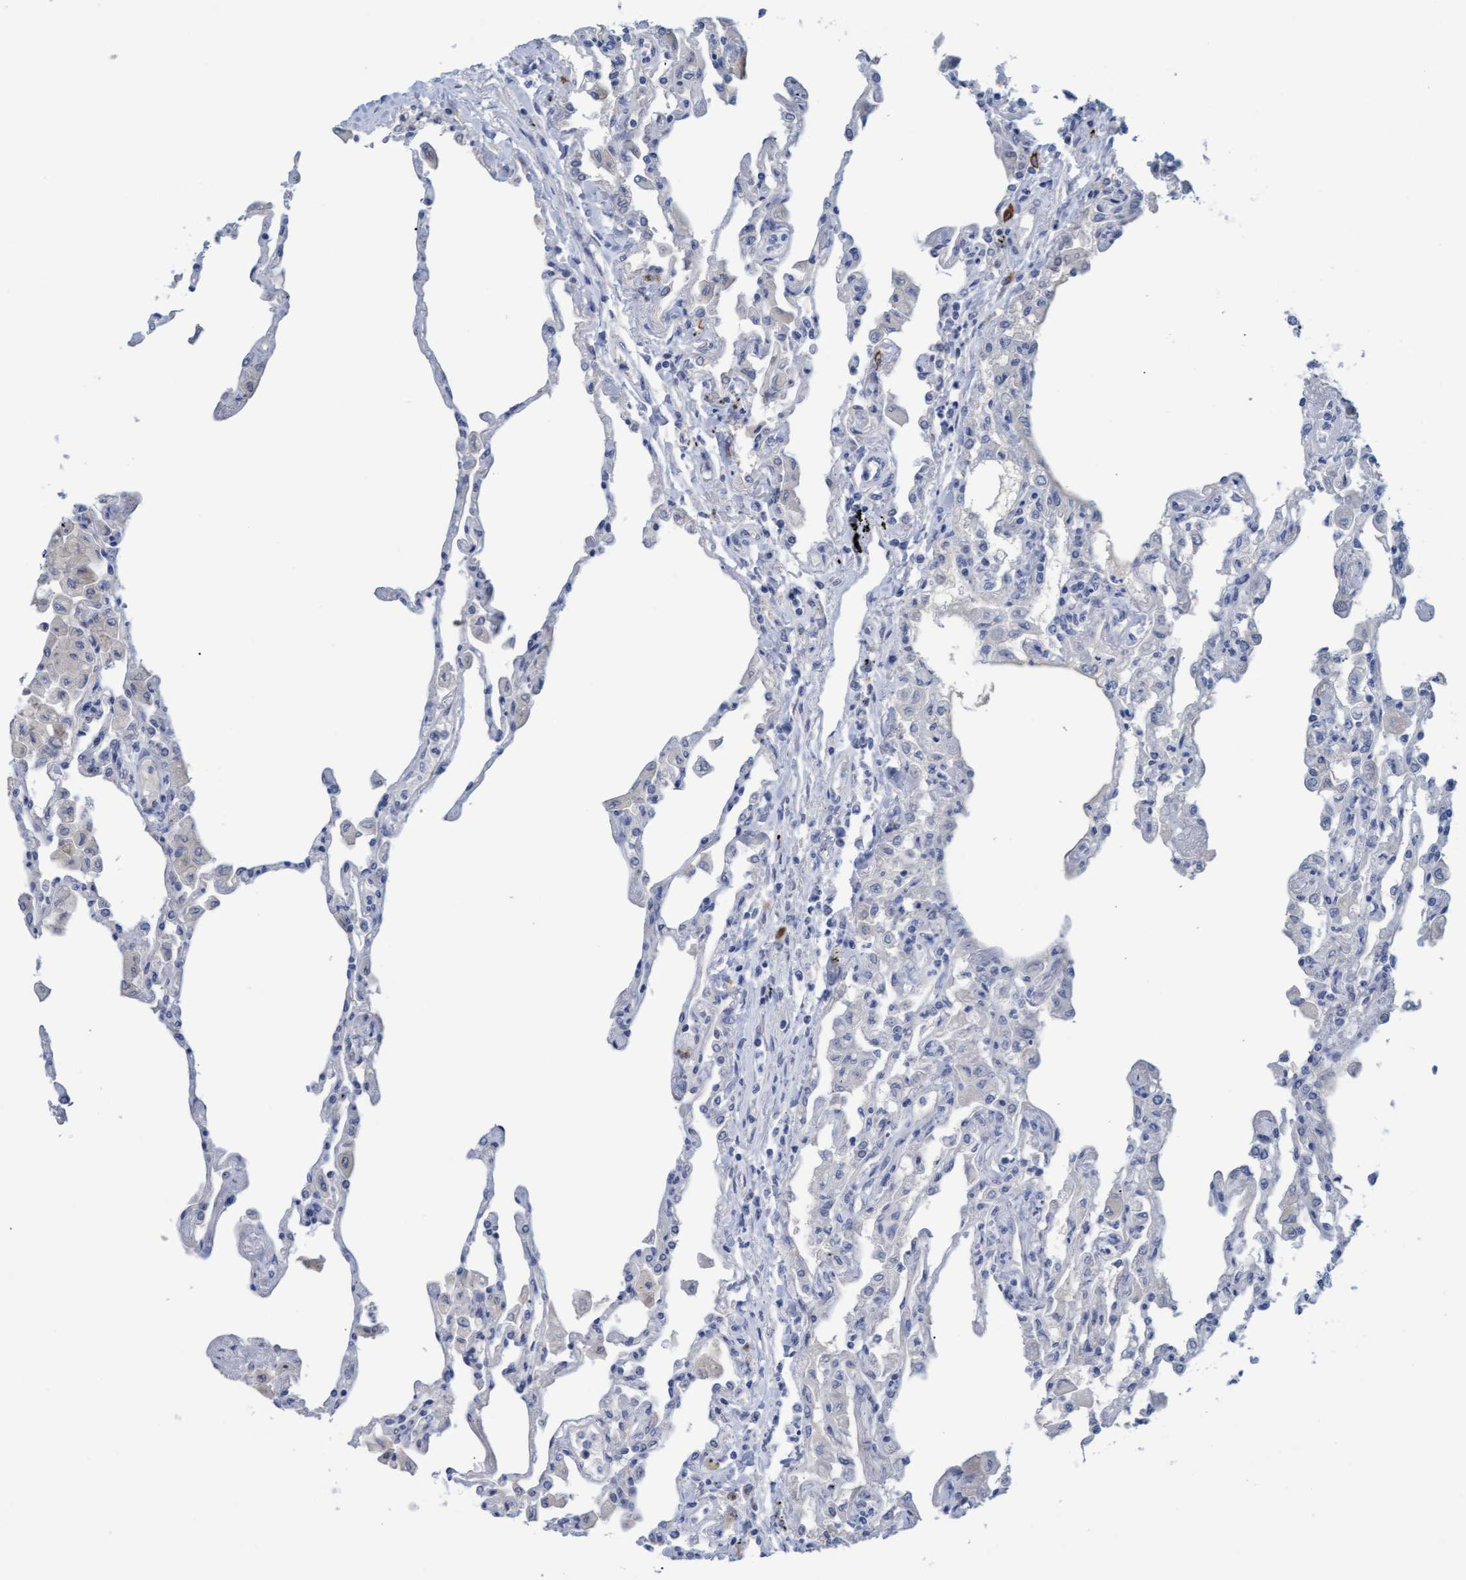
{"staining": {"intensity": "negative", "quantity": "none", "location": "none"}, "tissue": "lung", "cell_type": "Alveolar cells", "image_type": "normal", "snomed": [{"axis": "morphology", "description": "Normal tissue, NOS"}, {"axis": "topography", "description": "Bronchus"}, {"axis": "topography", "description": "Lung"}], "caption": "This is an immunohistochemistry histopathology image of normal human lung. There is no positivity in alveolar cells.", "gene": "STXBP1", "patient": {"sex": "female", "age": 49}}